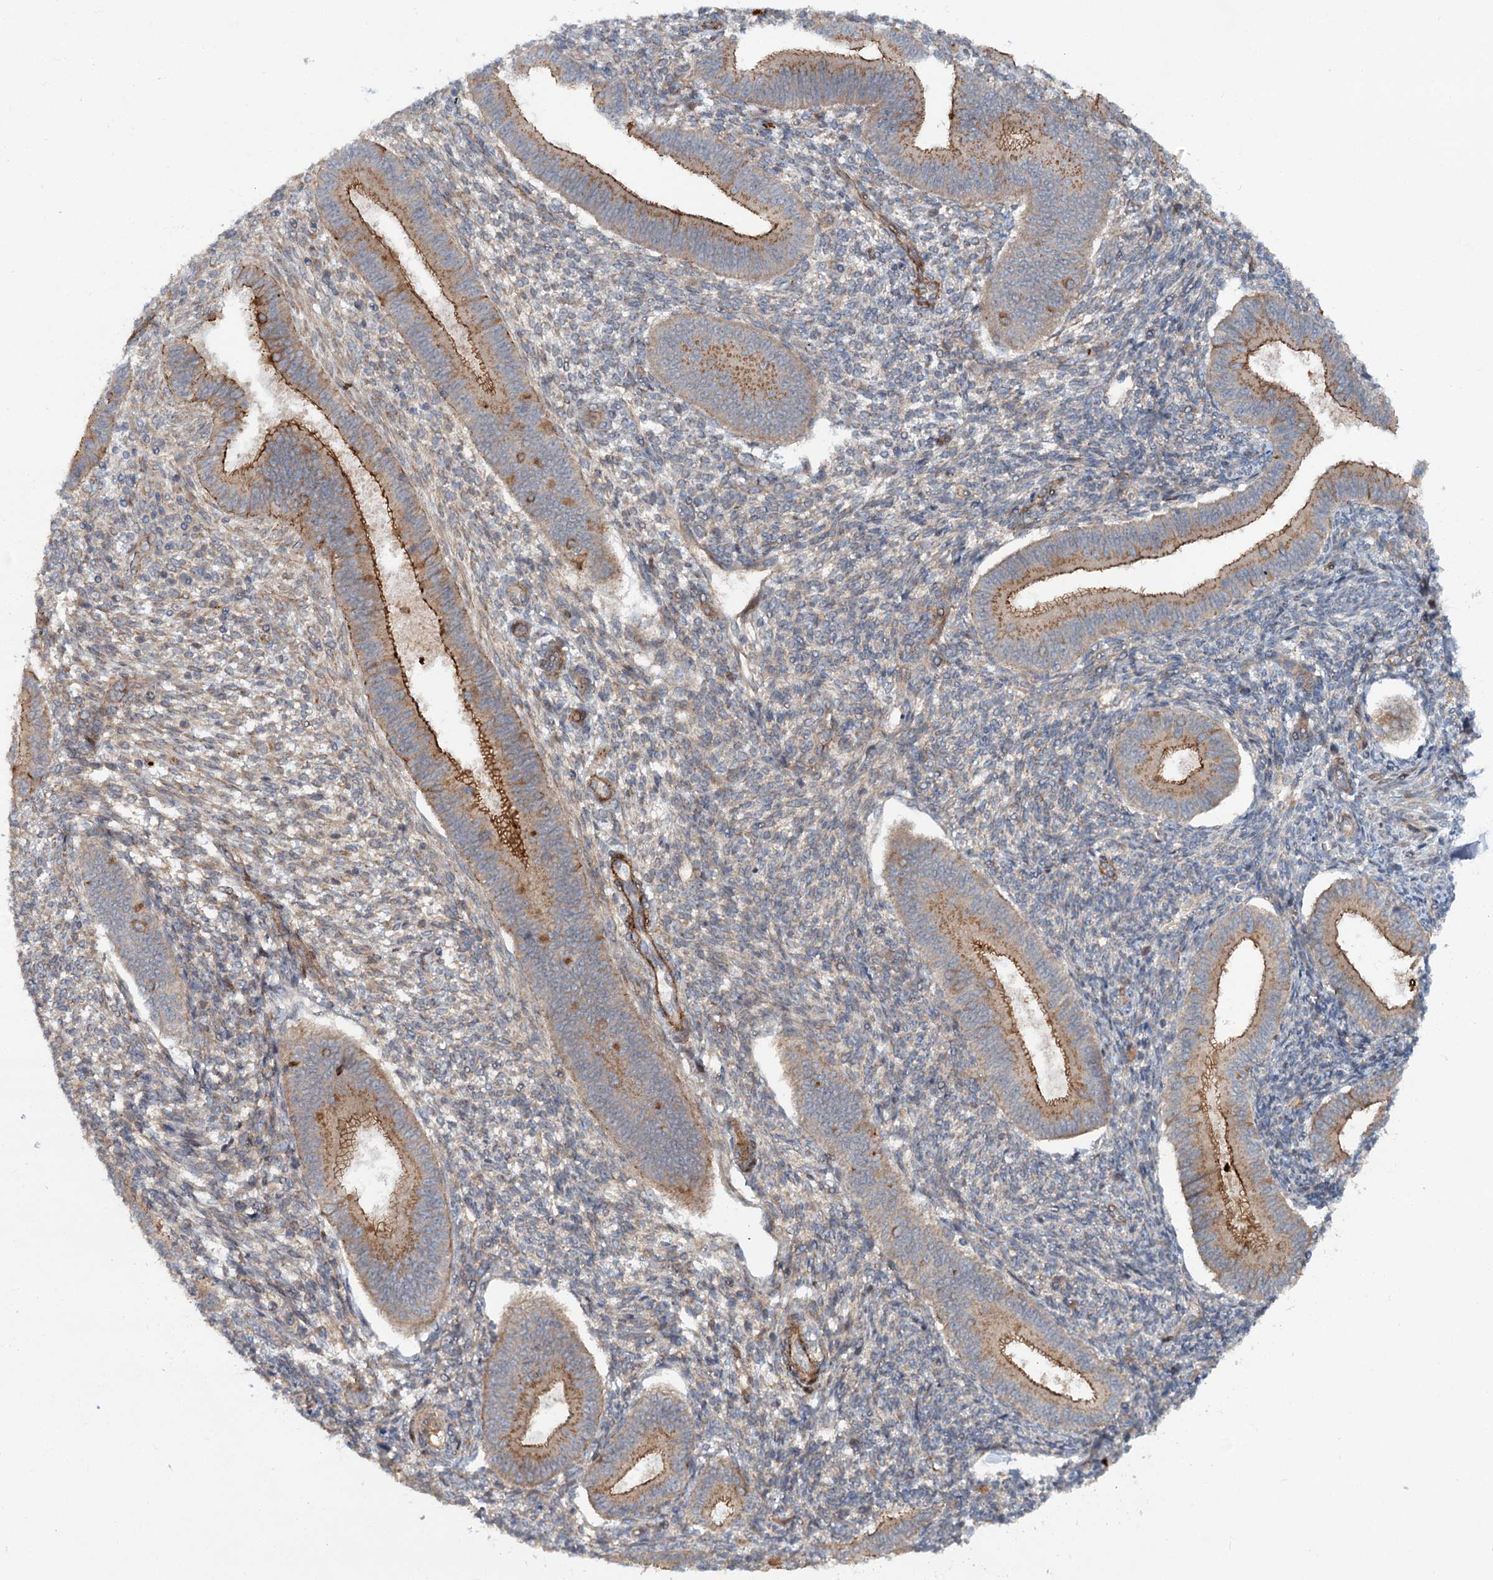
{"staining": {"intensity": "moderate", "quantity": "25%-75%", "location": "cytoplasmic/membranous"}, "tissue": "endometrium", "cell_type": "Cells in endometrial stroma", "image_type": "normal", "snomed": [{"axis": "morphology", "description": "Normal tissue, NOS"}, {"axis": "topography", "description": "Uterus"}, {"axis": "topography", "description": "Endometrium"}], "caption": "Immunohistochemical staining of benign endometrium reveals 25%-75% levels of moderate cytoplasmic/membranous protein staining in approximately 25%-75% of cells in endometrial stroma. Using DAB (3,3'-diaminobenzidine) (brown) and hematoxylin (blue) stains, captured at high magnification using brightfield microscopy.", "gene": "ADGRG4", "patient": {"sex": "female", "age": 48}}